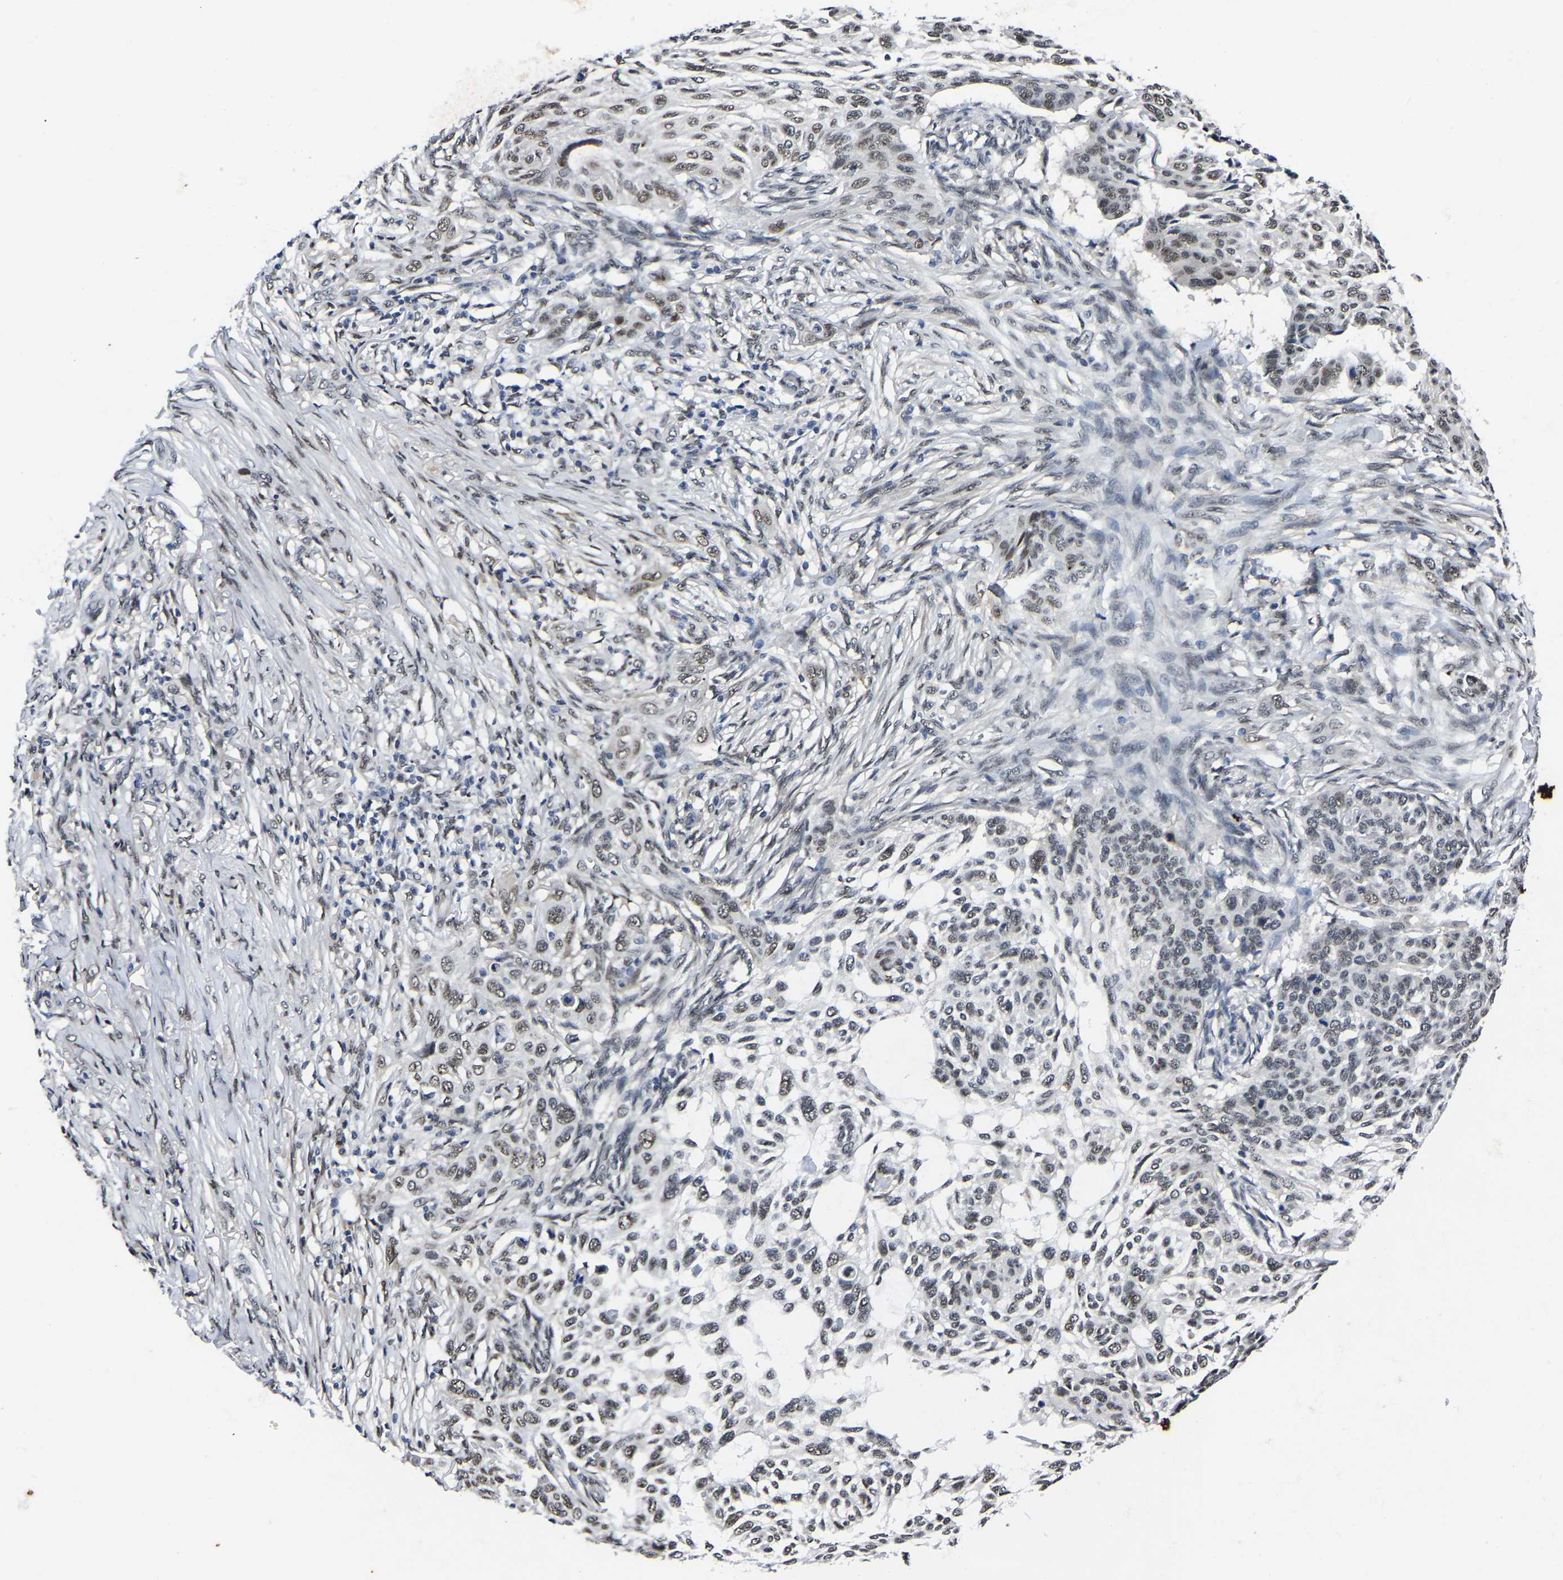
{"staining": {"intensity": "weak", "quantity": ">75%", "location": "nuclear"}, "tissue": "skin cancer", "cell_type": "Tumor cells", "image_type": "cancer", "snomed": [{"axis": "morphology", "description": "Basal cell carcinoma"}, {"axis": "topography", "description": "Skin"}], "caption": "Immunohistochemistry (IHC) image of skin cancer (basal cell carcinoma) stained for a protein (brown), which displays low levels of weak nuclear positivity in about >75% of tumor cells.", "gene": "TRIM35", "patient": {"sex": "male", "age": 85}}